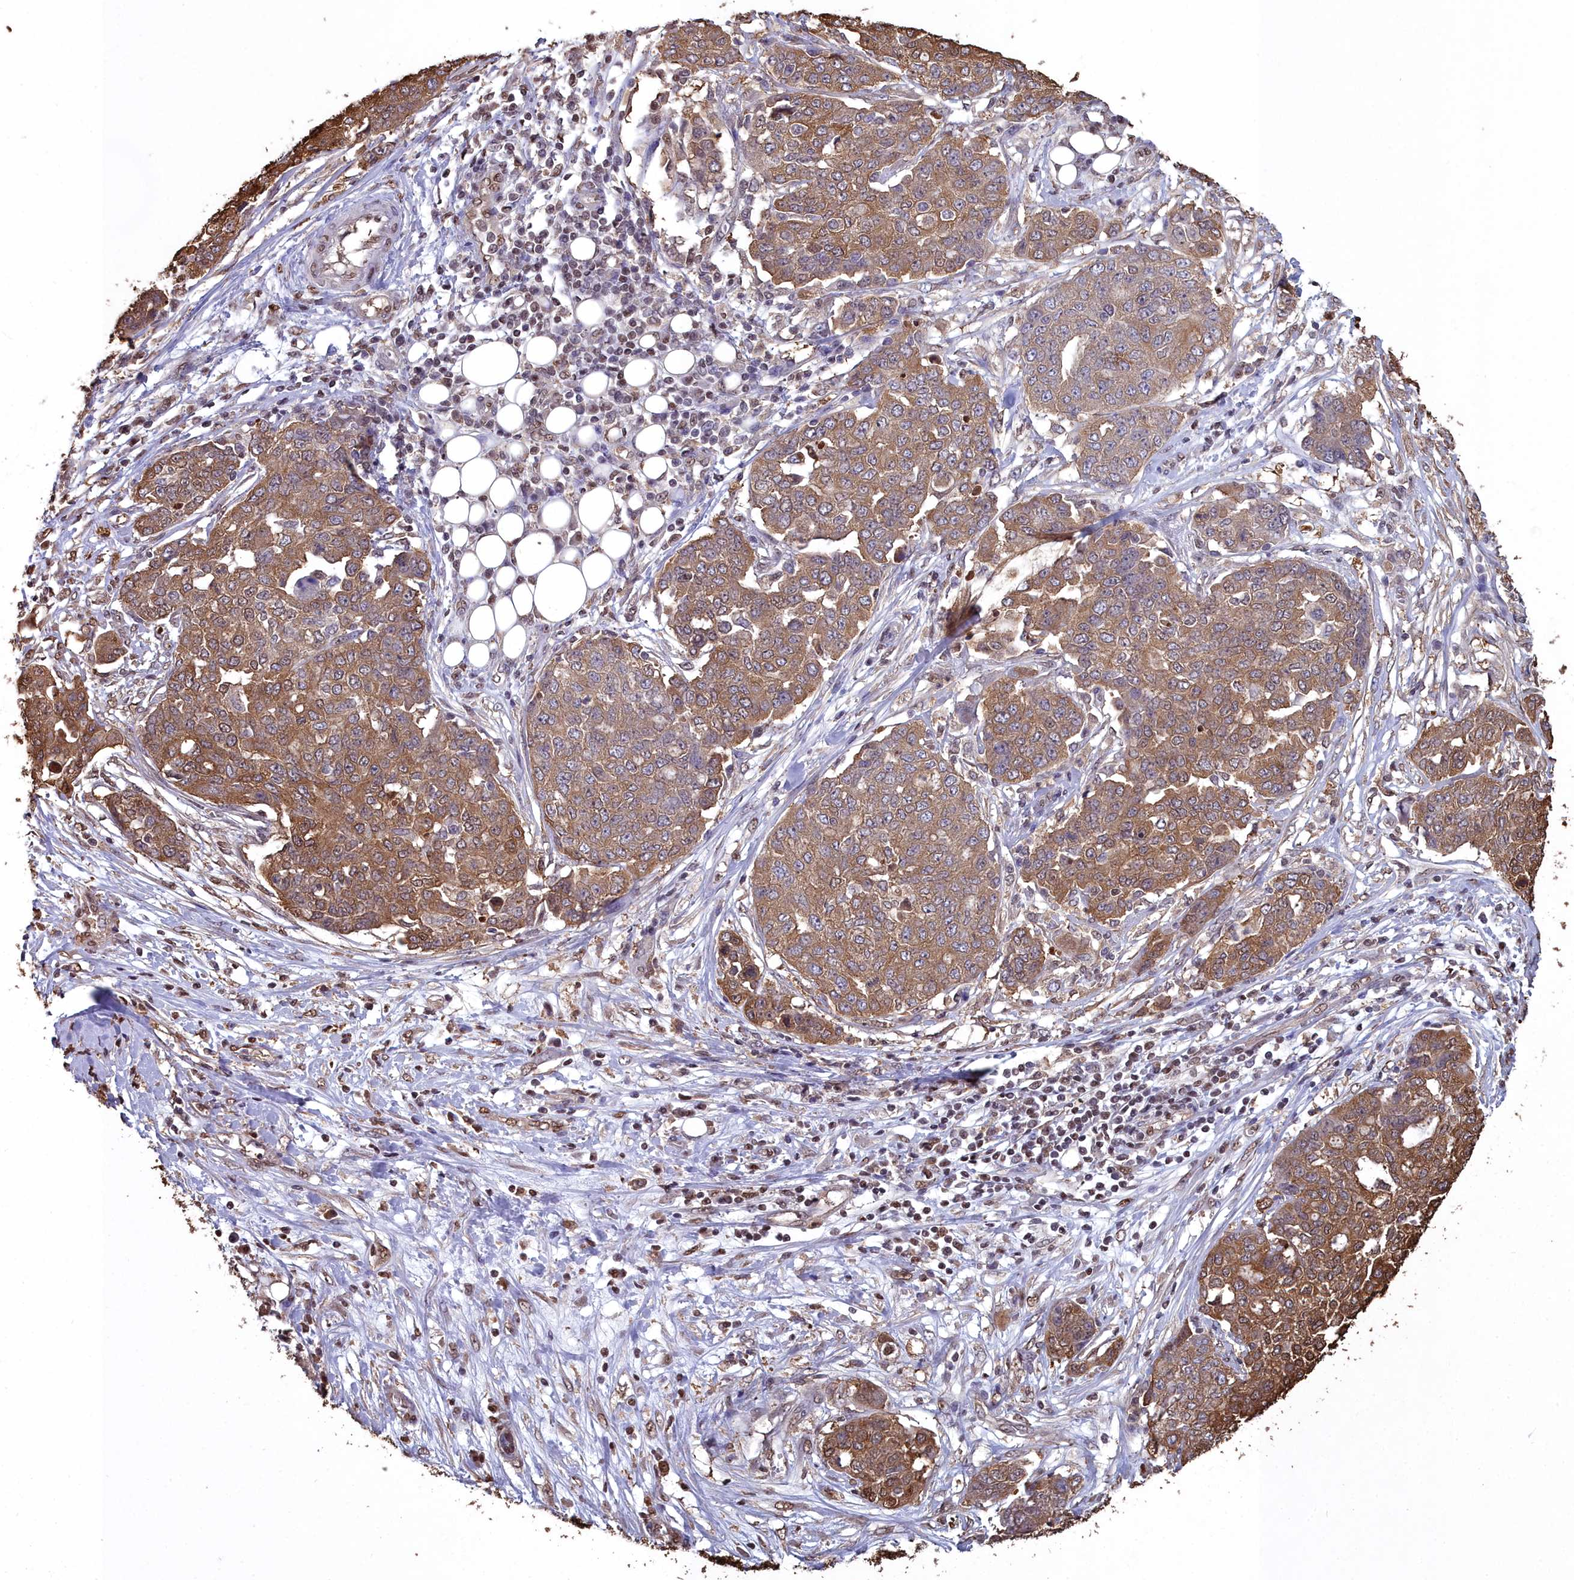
{"staining": {"intensity": "moderate", "quantity": ">75%", "location": "cytoplasmic/membranous"}, "tissue": "ovarian cancer", "cell_type": "Tumor cells", "image_type": "cancer", "snomed": [{"axis": "morphology", "description": "Cystadenocarcinoma, serous, NOS"}, {"axis": "topography", "description": "Soft tissue"}, {"axis": "topography", "description": "Ovary"}], "caption": "The image reveals a brown stain indicating the presence of a protein in the cytoplasmic/membranous of tumor cells in ovarian cancer.", "gene": "GAPDH", "patient": {"sex": "female", "age": 57}}